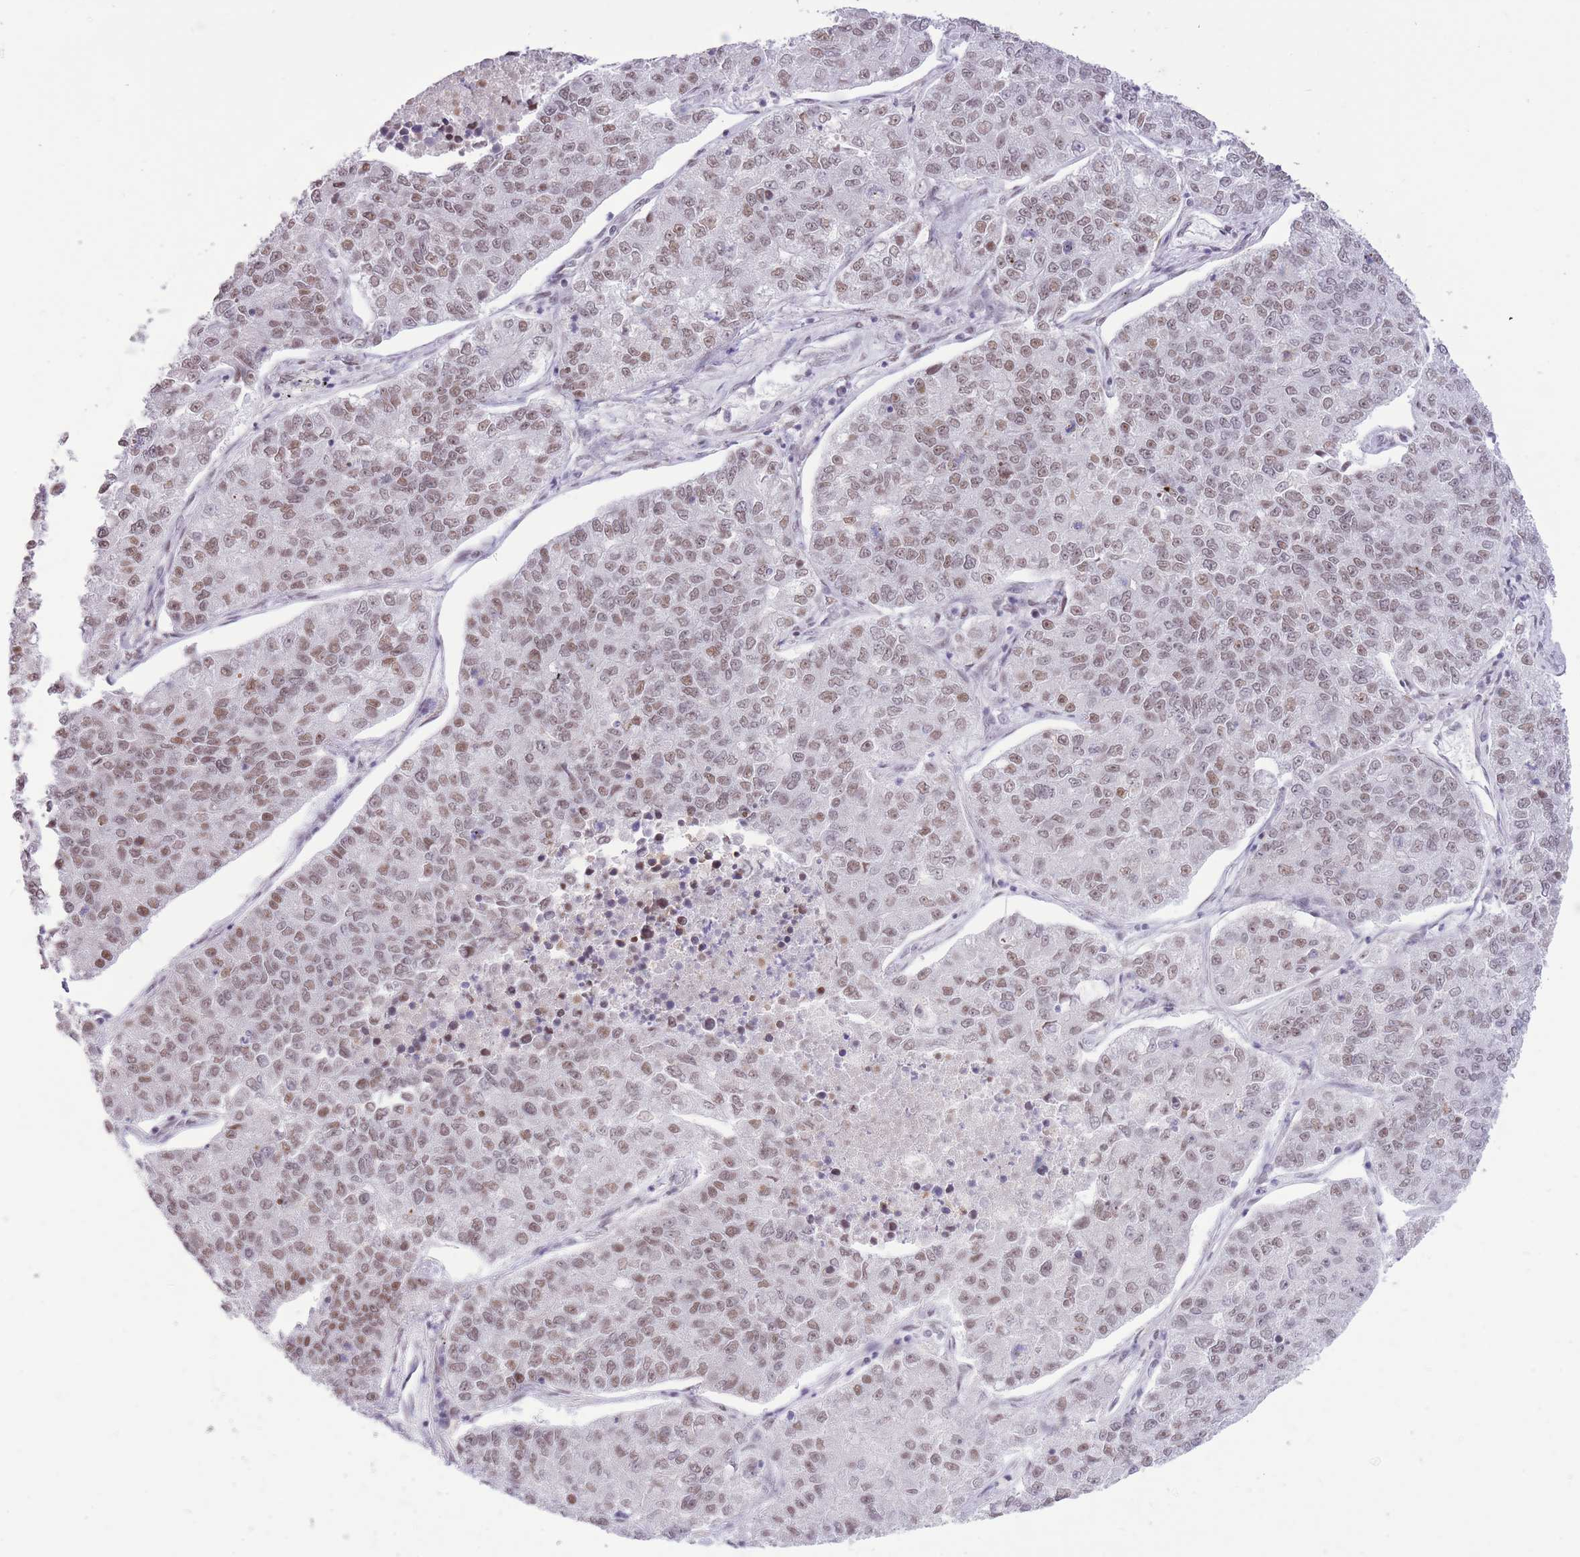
{"staining": {"intensity": "moderate", "quantity": ">75%", "location": "nuclear"}, "tissue": "lung cancer", "cell_type": "Tumor cells", "image_type": "cancer", "snomed": [{"axis": "morphology", "description": "Adenocarcinoma, NOS"}, {"axis": "topography", "description": "Lung"}], "caption": "IHC staining of lung adenocarcinoma, which displays medium levels of moderate nuclear expression in approximately >75% of tumor cells indicating moderate nuclear protein expression. The staining was performed using DAB (brown) for protein detection and nuclei were counterstained in hematoxylin (blue).", "gene": "ZBED5", "patient": {"sex": "male", "age": 49}}